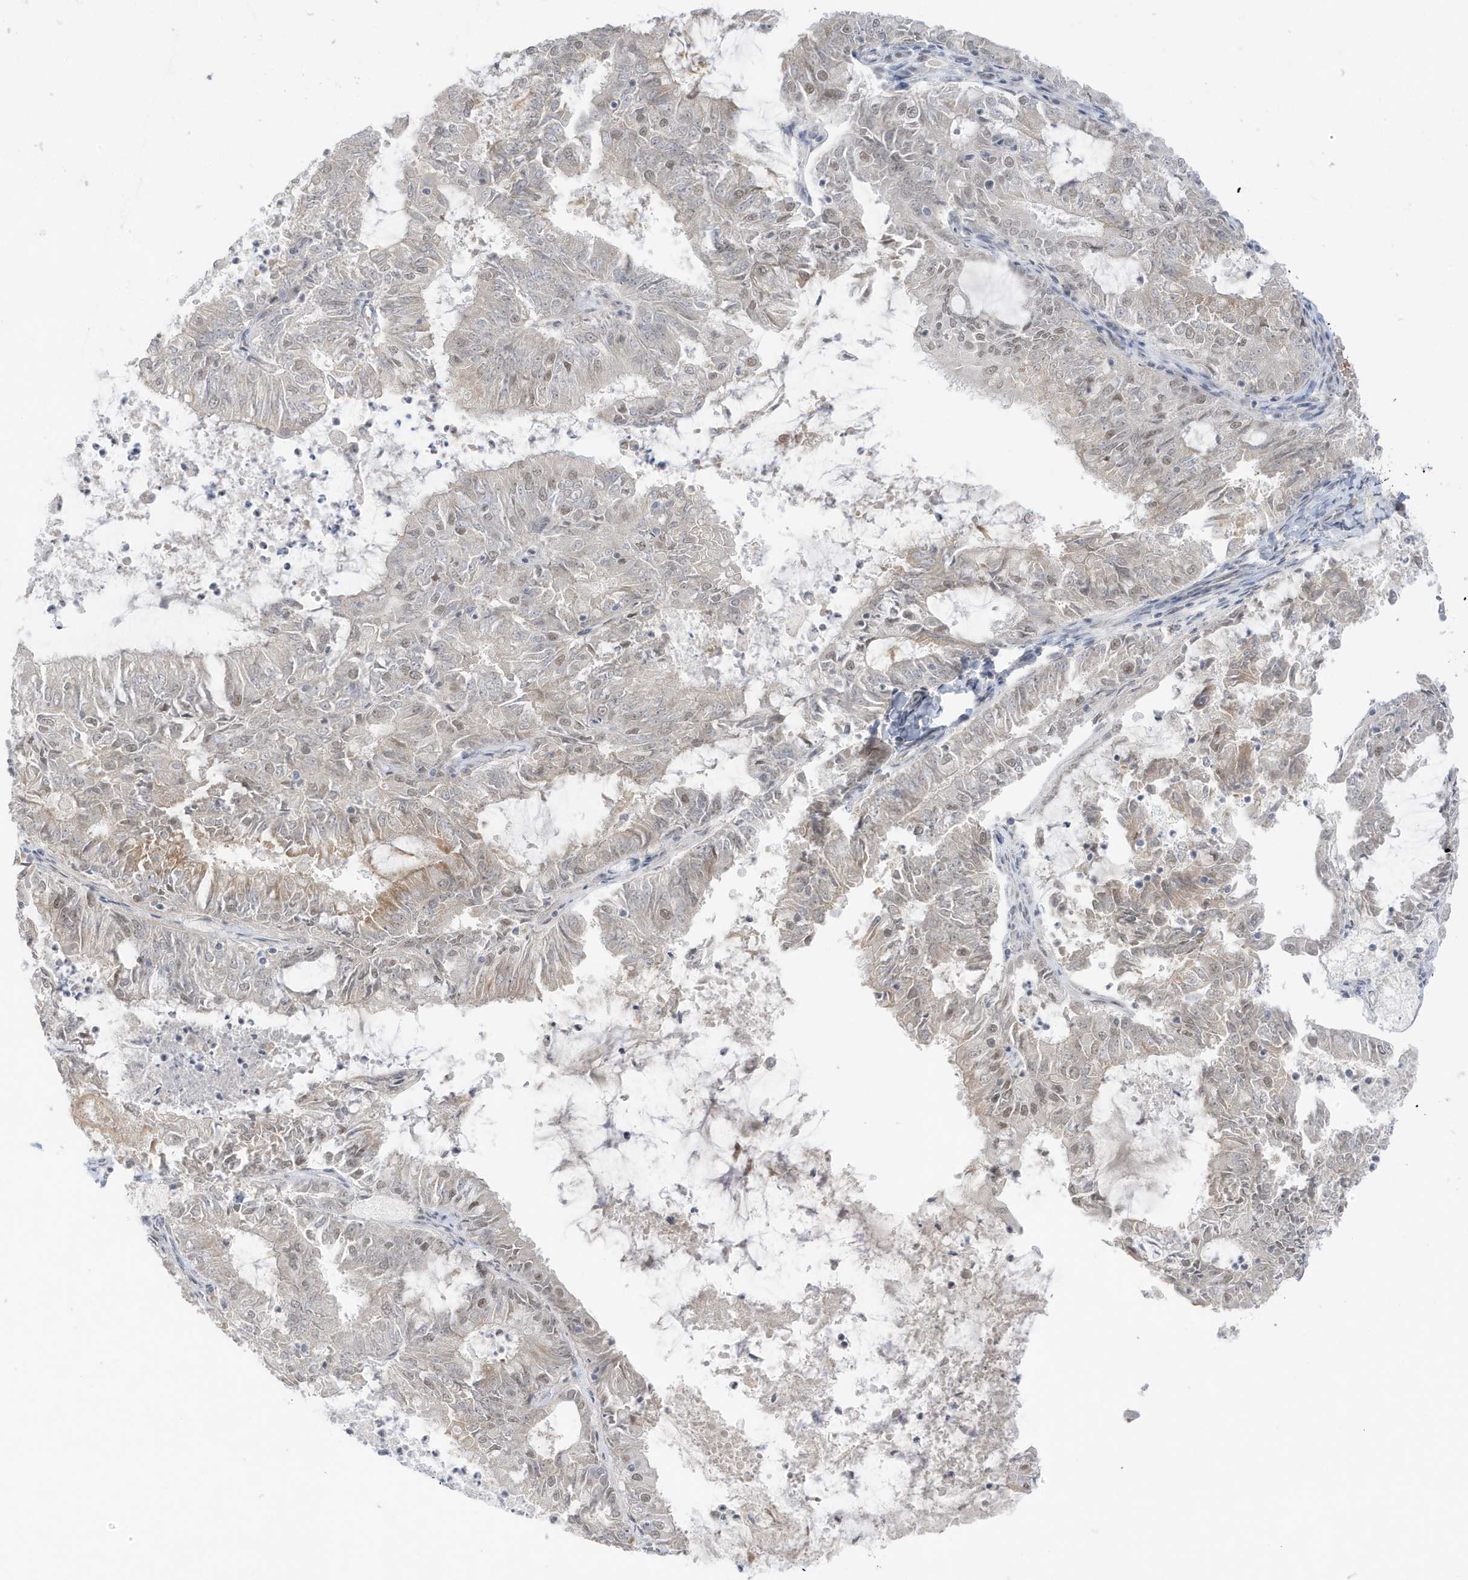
{"staining": {"intensity": "weak", "quantity": "<25%", "location": "cytoplasmic/membranous,nuclear"}, "tissue": "endometrial cancer", "cell_type": "Tumor cells", "image_type": "cancer", "snomed": [{"axis": "morphology", "description": "Adenocarcinoma, NOS"}, {"axis": "topography", "description": "Endometrium"}], "caption": "An immunohistochemistry (IHC) micrograph of endometrial cancer (adenocarcinoma) is shown. There is no staining in tumor cells of endometrial cancer (adenocarcinoma).", "gene": "MSL3", "patient": {"sex": "female", "age": 57}}